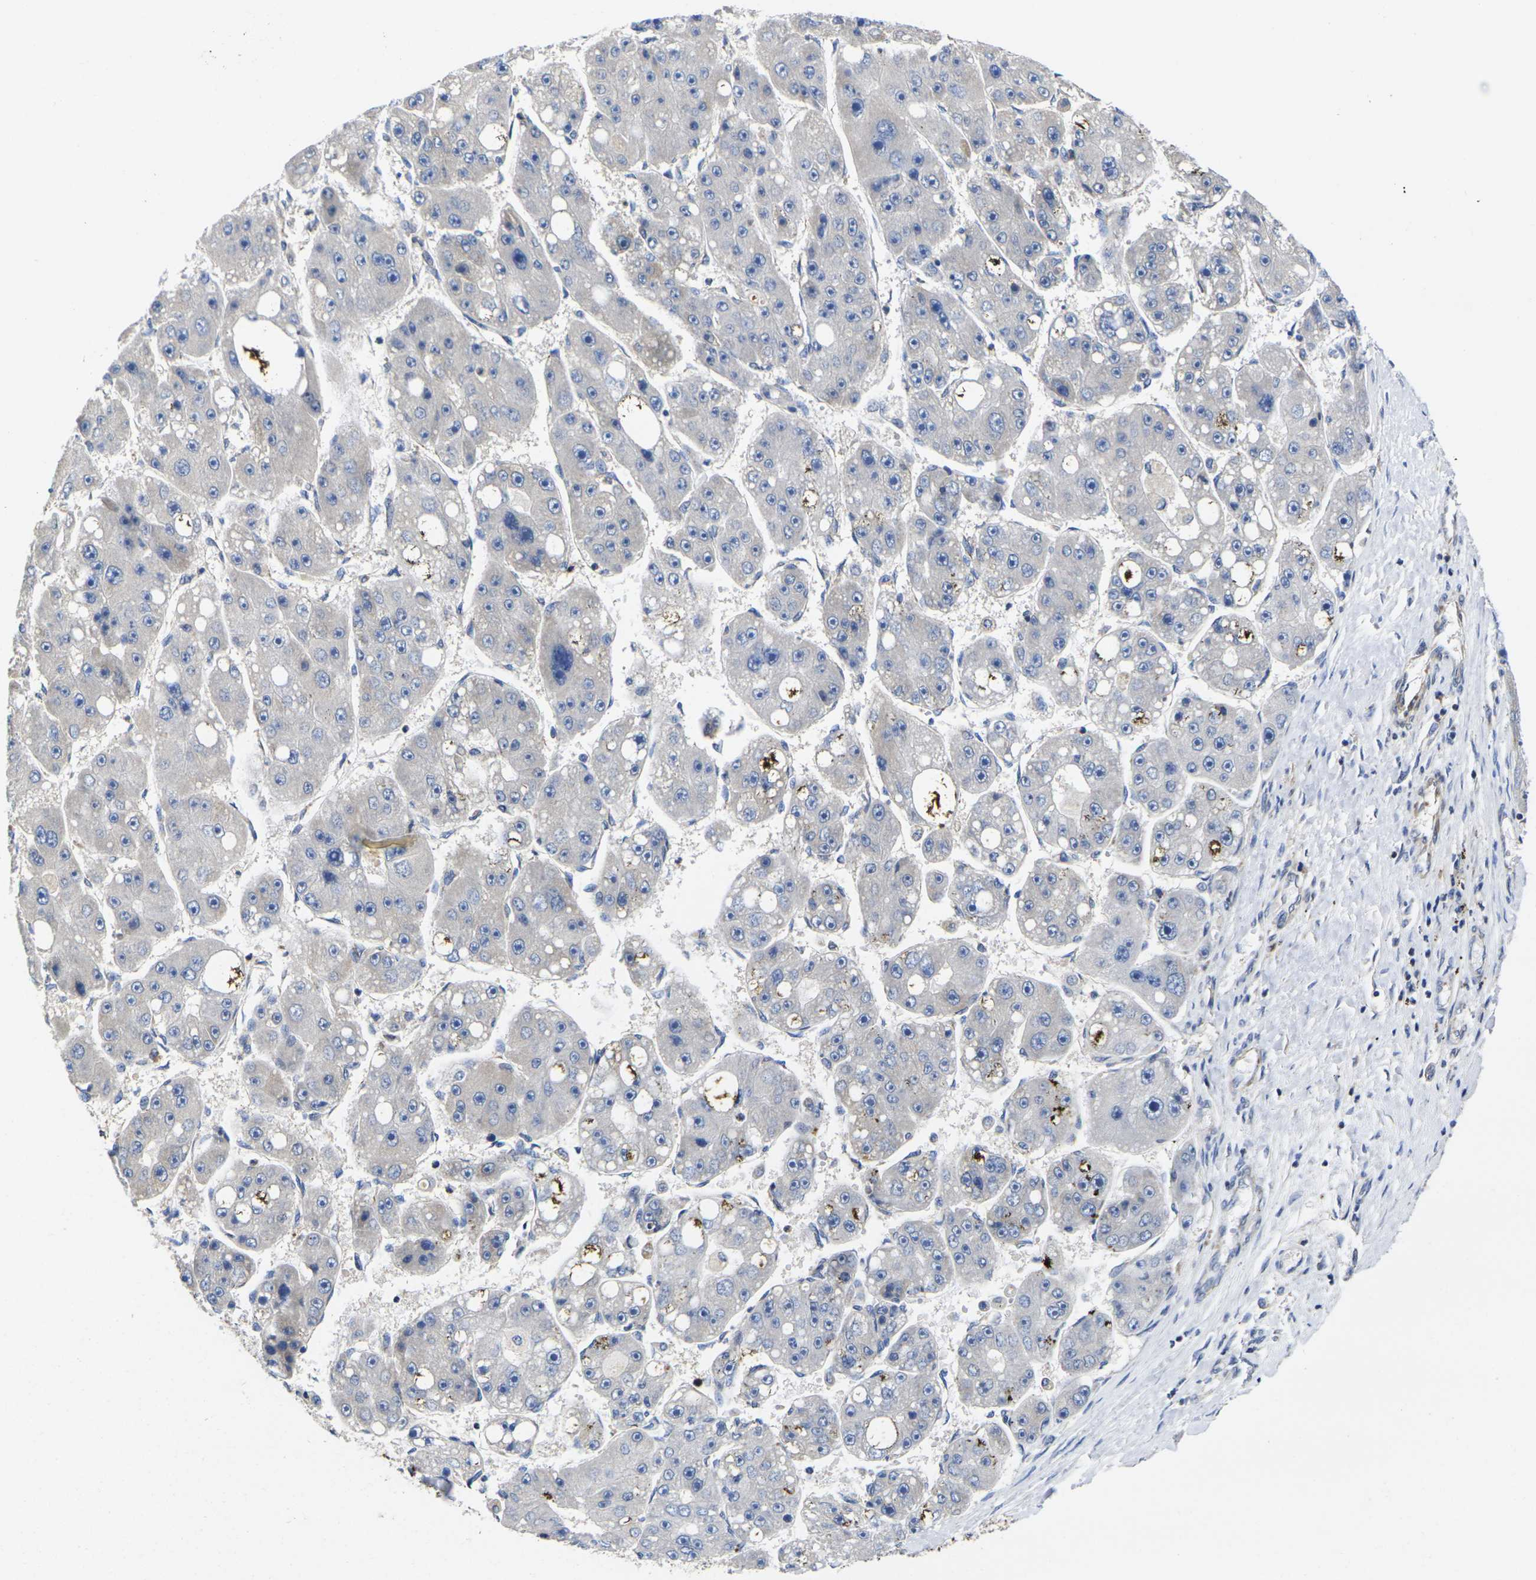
{"staining": {"intensity": "negative", "quantity": "none", "location": "none"}, "tissue": "liver cancer", "cell_type": "Tumor cells", "image_type": "cancer", "snomed": [{"axis": "morphology", "description": "Carcinoma, Hepatocellular, NOS"}, {"axis": "topography", "description": "Liver"}], "caption": "IHC of human liver cancer (hepatocellular carcinoma) demonstrates no positivity in tumor cells.", "gene": "P2RY11", "patient": {"sex": "female", "age": 61}}